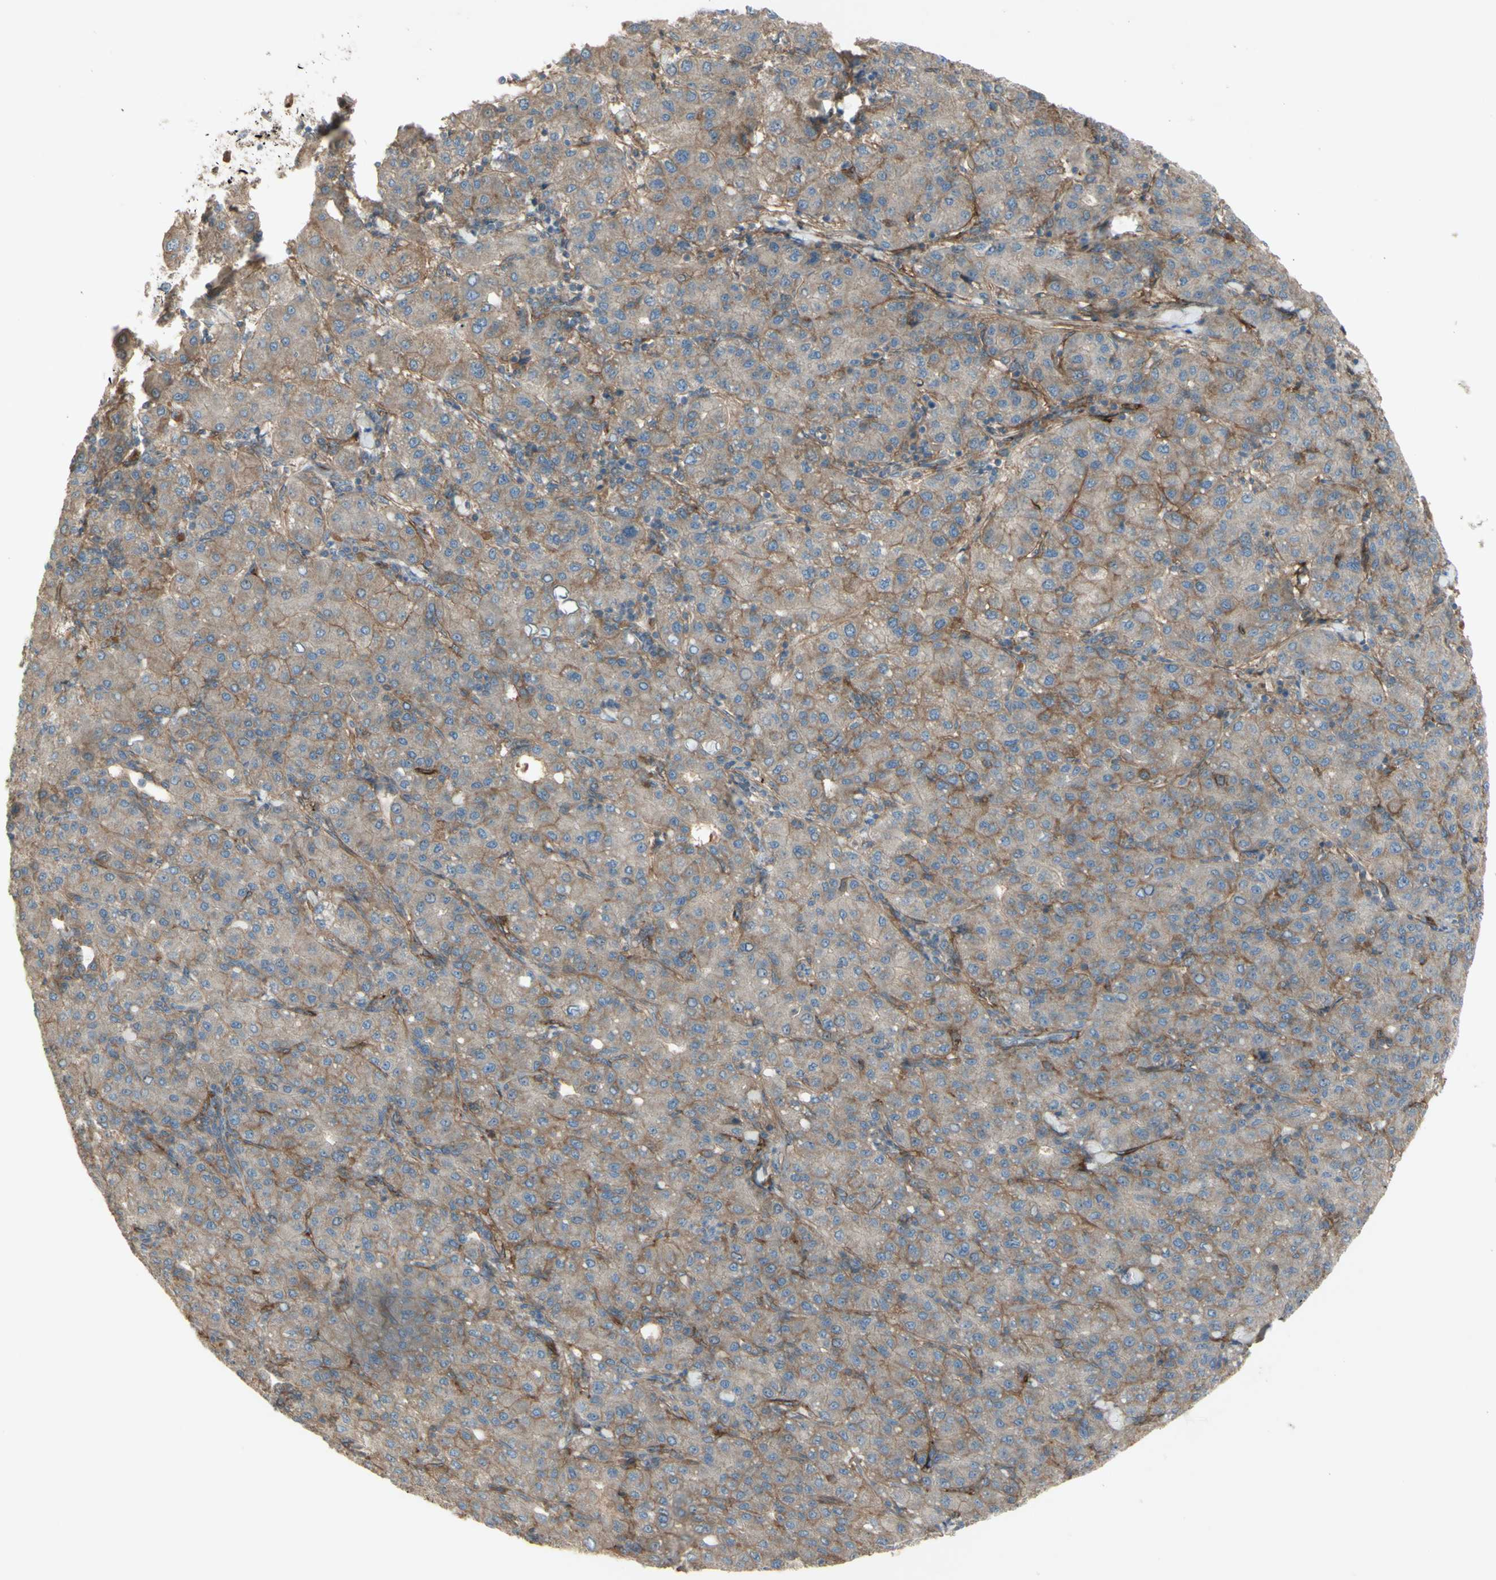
{"staining": {"intensity": "weak", "quantity": "25%-75%", "location": "cytoplasmic/membranous"}, "tissue": "liver cancer", "cell_type": "Tumor cells", "image_type": "cancer", "snomed": [{"axis": "morphology", "description": "Carcinoma, Hepatocellular, NOS"}, {"axis": "topography", "description": "Liver"}], "caption": "The micrograph demonstrates staining of liver cancer (hepatocellular carcinoma), revealing weak cytoplasmic/membranous protein positivity (brown color) within tumor cells. The staining was performed using DAB (3,3'-diaminobenzidine), with brown indicating positive protein expression. Nuclei are stained blue with hematoxylin.", "gene": "CD276", "patient": {"sex": "male", "age": 65}}